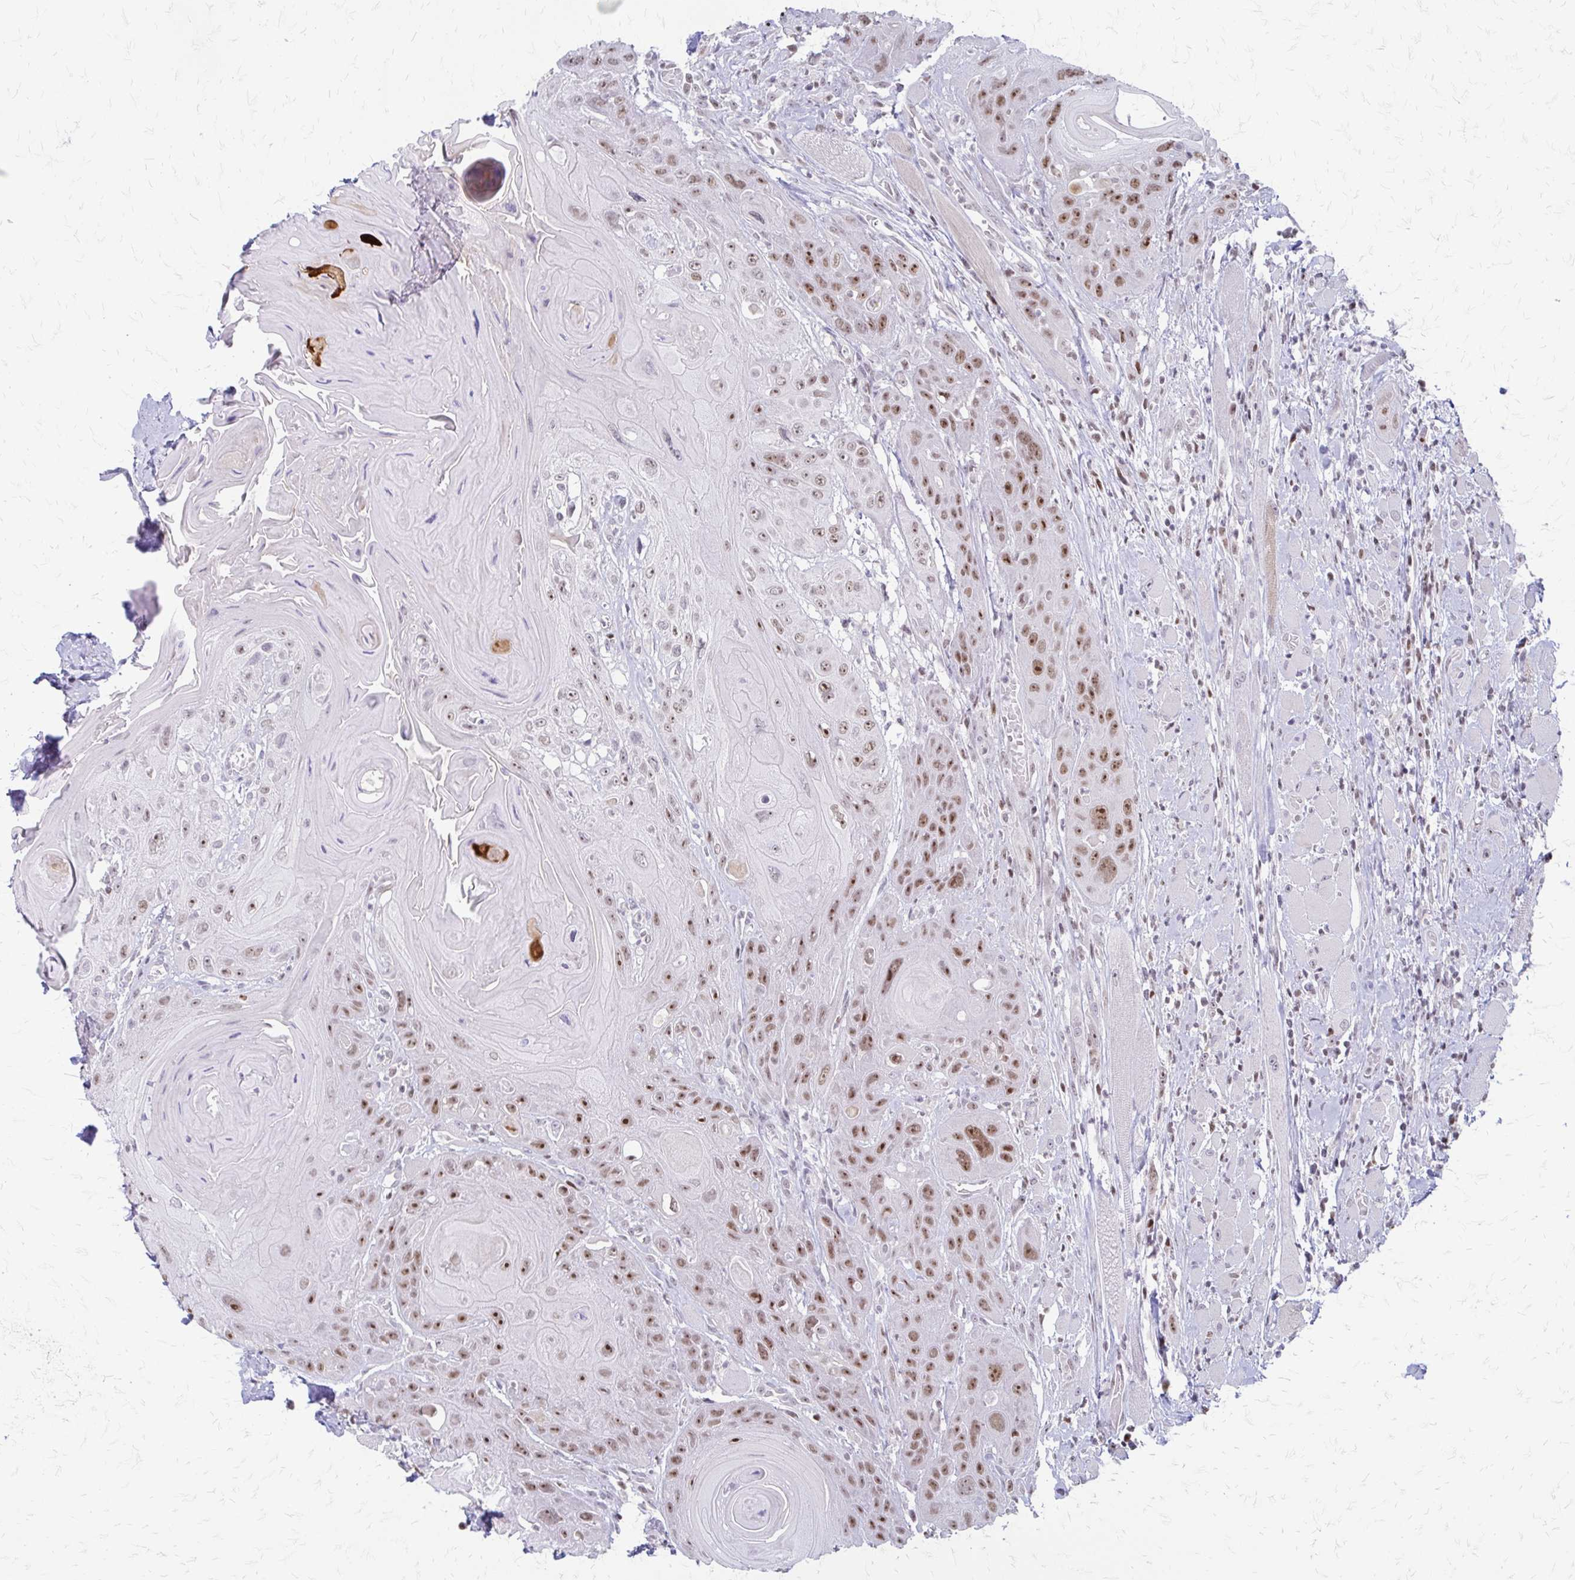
{"staining": {"intensity": "moderate", "quantity": ">75%", "location": "nuclear"}, "tissue": "head and neck cancer", "cell_type": "Tumor cells", "image_type": "cancer", "snomed": [{"axis": "morphology", "description": "Squamous cell carcinoma, NOS"}, {"axis": "topography", "description": "Head-Neck"}], "caption": "Tumor cells reveal moderate nuclear expression in about >75% of cells in head and neck squamous cell carcinoma.", "gene": "EED", "patient": {"sex": "female", "age": 59}}